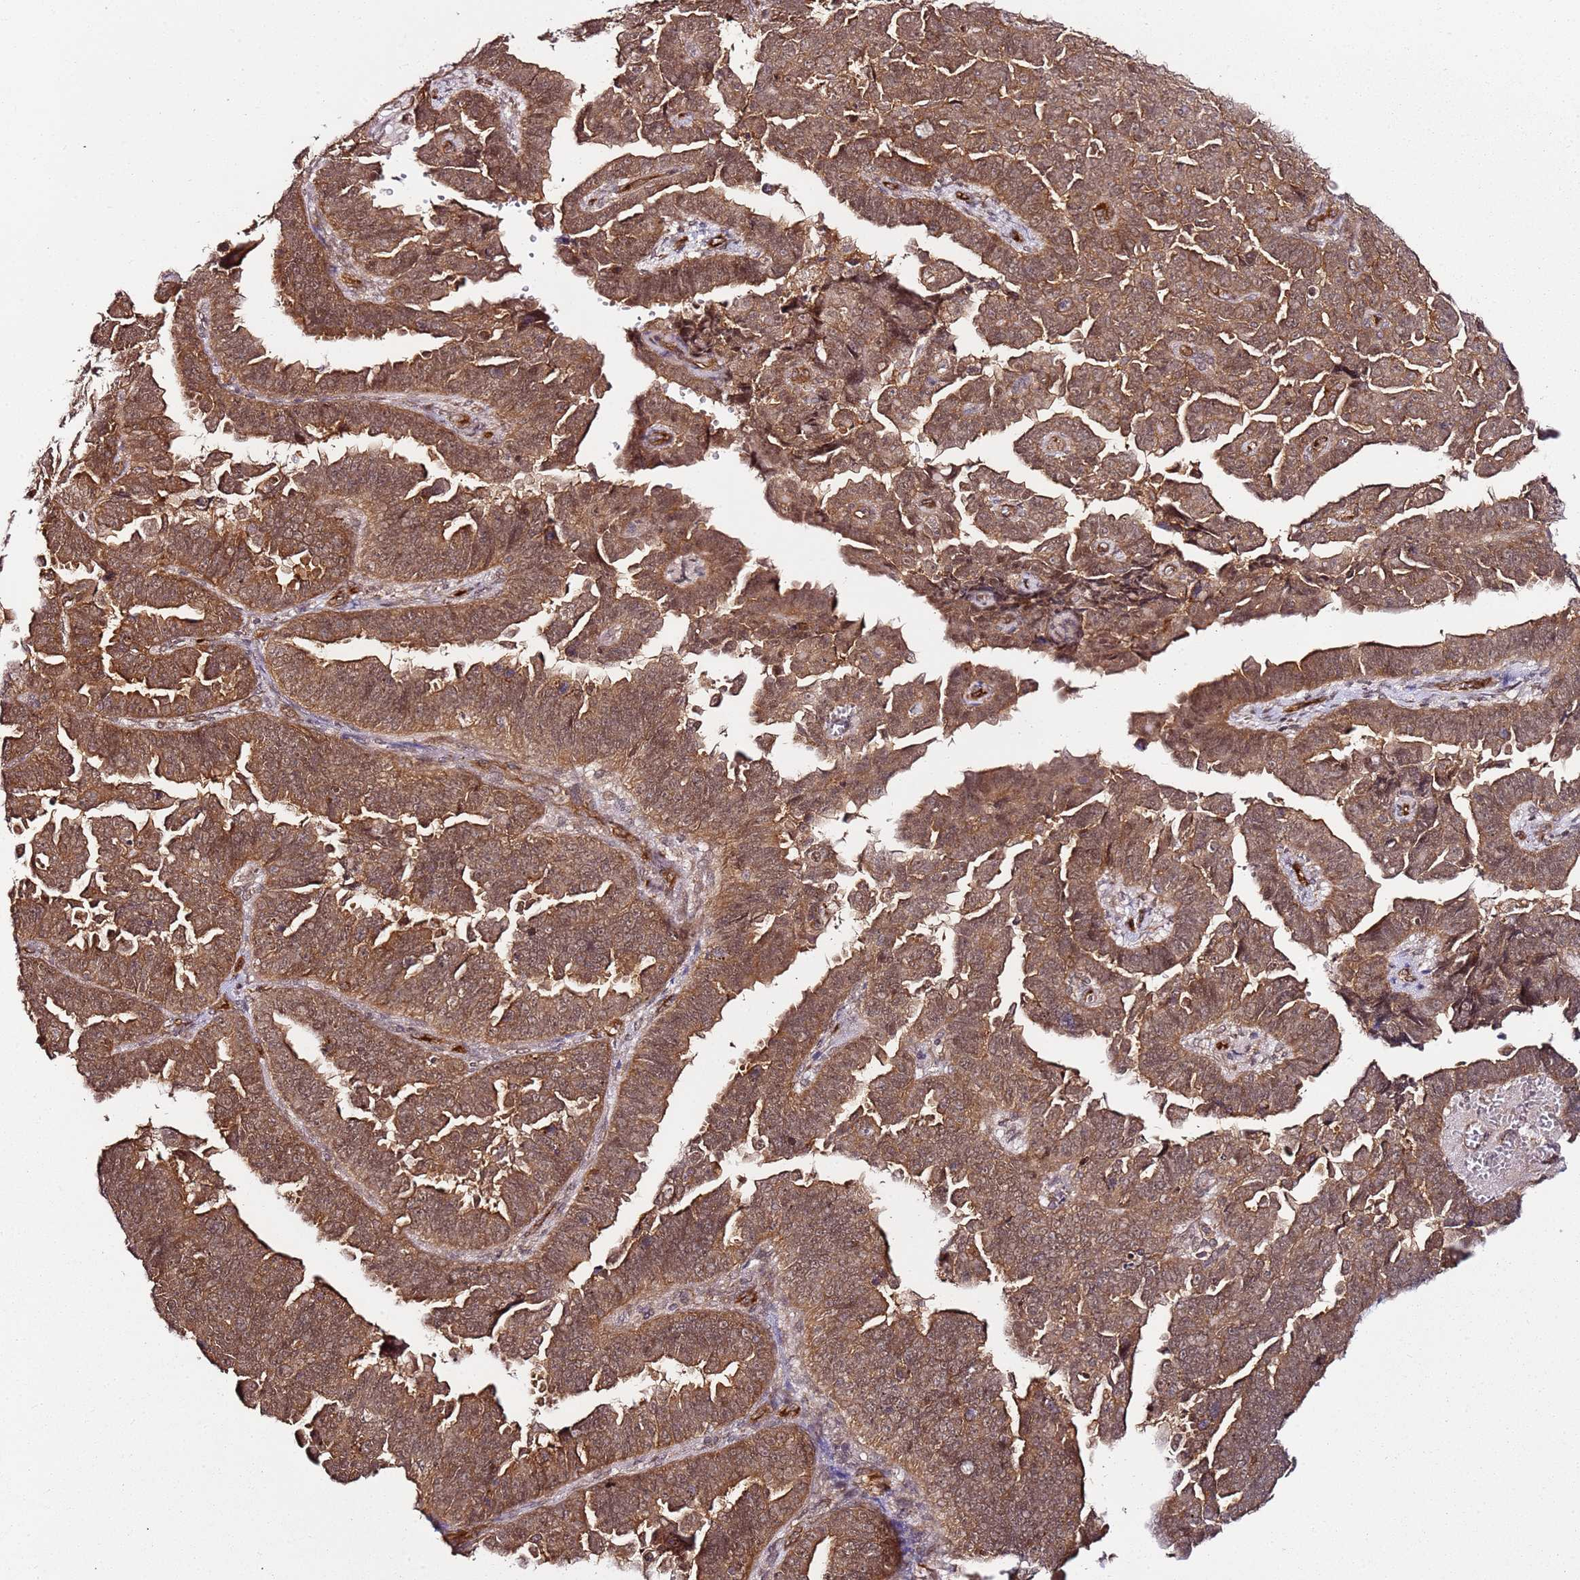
{"staining": {"intensity": "moderate", "quantity": ">75%", "location": "cytoplasmic/membranous,nuclear"}, "tissue": "endometrial cancer", "cell_type": "Tumor cells", "image_type": "cancer", "snomed": [{"axis": "morphology", "description": "Adenocarcinoma, NOS"}, {"axis": "topography", "description": "Endometrium"}], "caption": "This is a histology image of IHC staining of endometrial adenocarcinoma, which shows moderate expression in the cytoplasmic/membranous and nuclear of tumor cells.", "gene": "CCNYL1", "patient": {"sex": "female", "age": 75}}